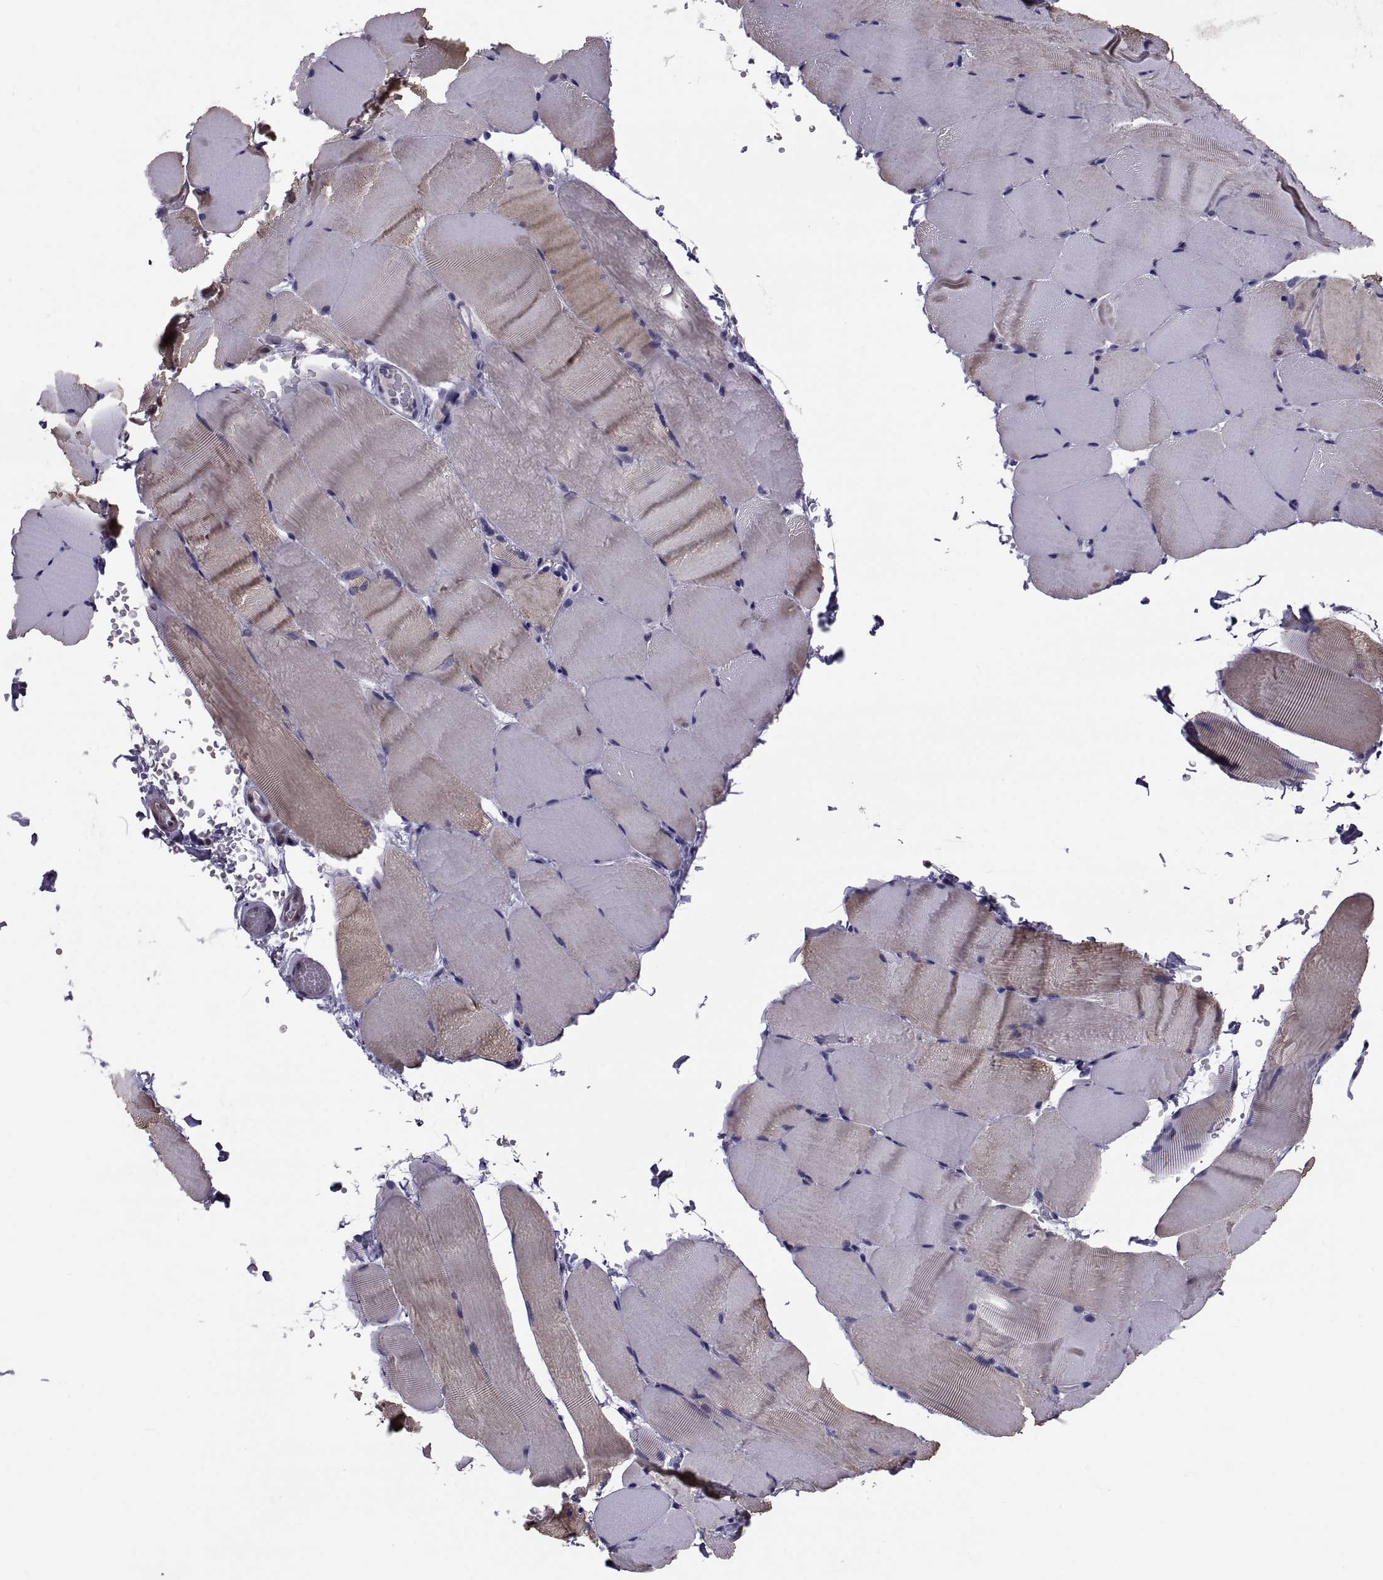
{"staining": {"intensity": "moderate", "quantity": "<25%", "location": "cytoplasmic/membranous"}, "tissue": "skeletal muscle", "cell_type": "Myocytes", "image_type": "normal", "snomed": [{"axis": "morphology", "description": "Normal tissue, NOS"}, {"axis": "topography", "description": "Skeletal muscle"}], "caption": "High-power microscopy captured an immunohistochemistry micrograph of unremarkable skeletal muscle, revealing moderate cytoplasmic/membranous positivity in about <25% of myocytes.", "gene": "ANO1", "patient": {"sex": "female", "age": 37}}